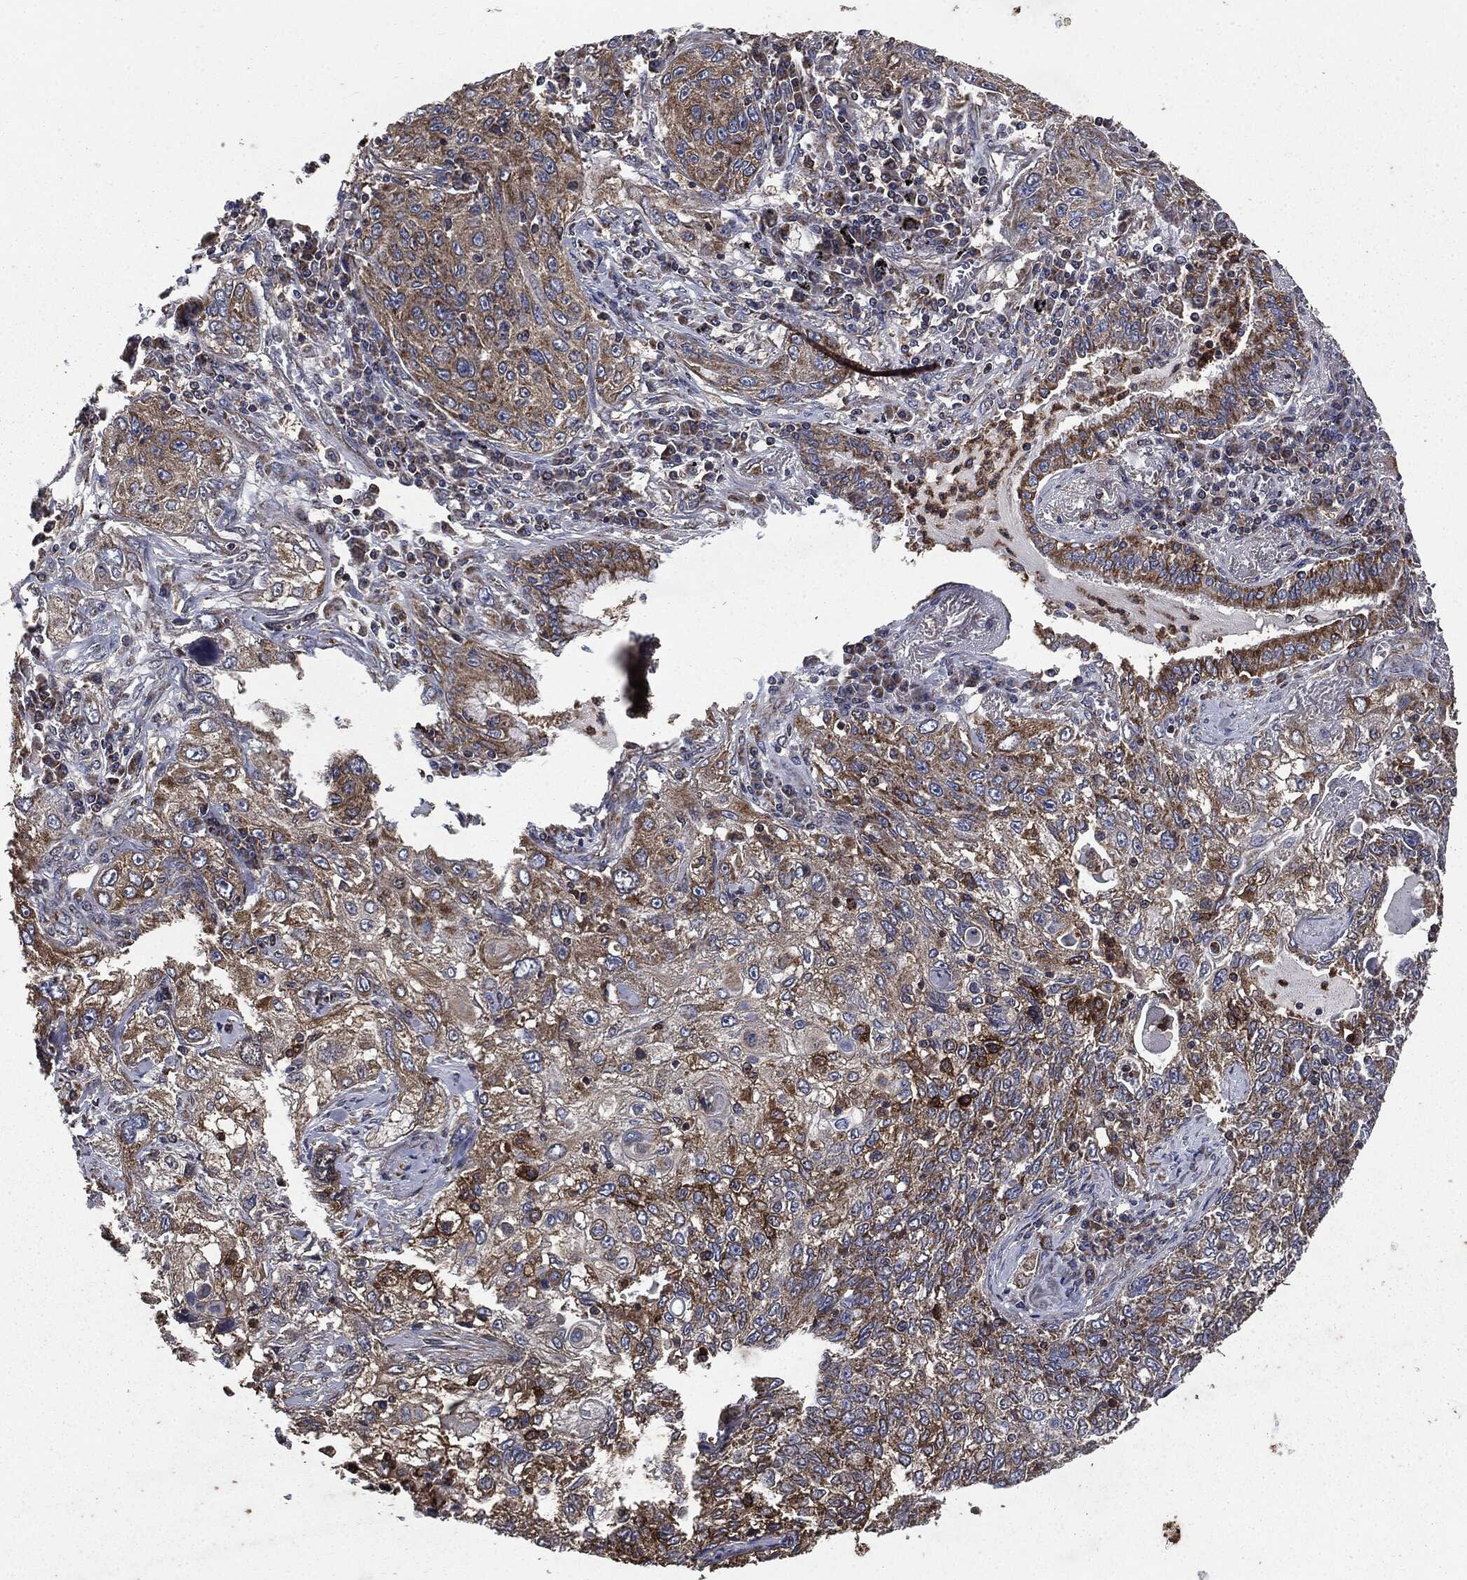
{"staining": {"intensity": "moderate", "quantity": ">75%", "location": "cytoplasmic/membranous"}, "tissue": "lung cancer", "cell_type": "Tumor cells", "image_type": "cancer", "snomed": [{"axis": "morphology", "description": "Squamous cell carcinoma, NOS"}, {"axis": "topography", "description": "Lung"}], "caption": "IHC of squamous cell carcinoma (lung) demonstrates medium levels of moderate cytoplasmic/membranous positivity in about >75% of tumor cells.", "gene": "MAPK6", "patient": {"sex": "female", "age": 69}}